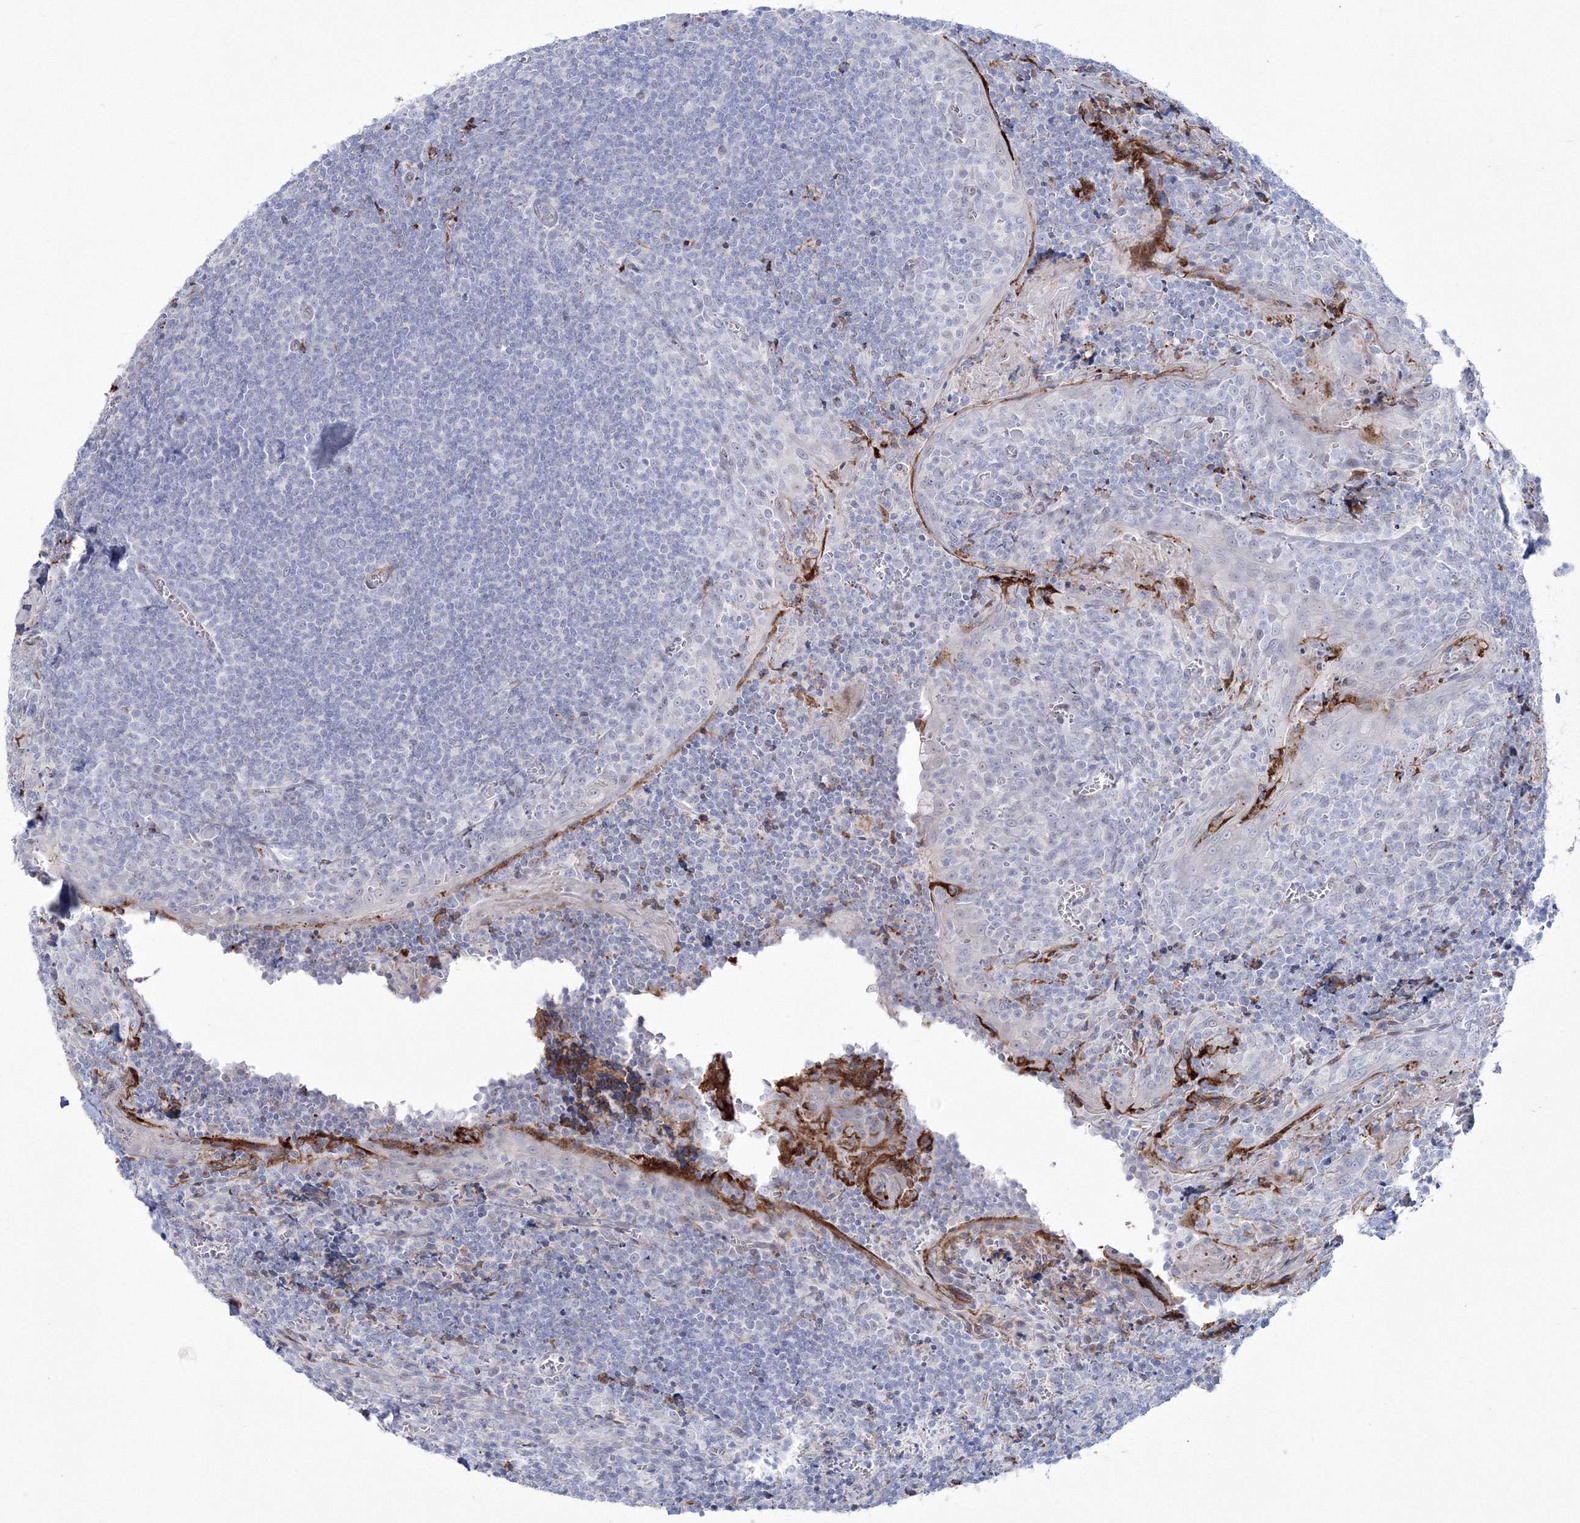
{"staining": {"intensity": "negative", "quantity": "none", "location": "none"}, "tissue": "tonsil", "cell_type": "Germinal center cells", "image_type": "normal", "snomed": [{"axis": "morphology", "description": "Normal tissue, NOS"}, {"axis": "topography", "description": "Tonsil"}], "caption": "Immunohistochemistry (IHC) photomicrograph of normal human tonsil stained for a protein (brown), which shows no staining in germinal center cells.", "gene": "HYAL2", "patient": {"sex": "male", "age": 27}}